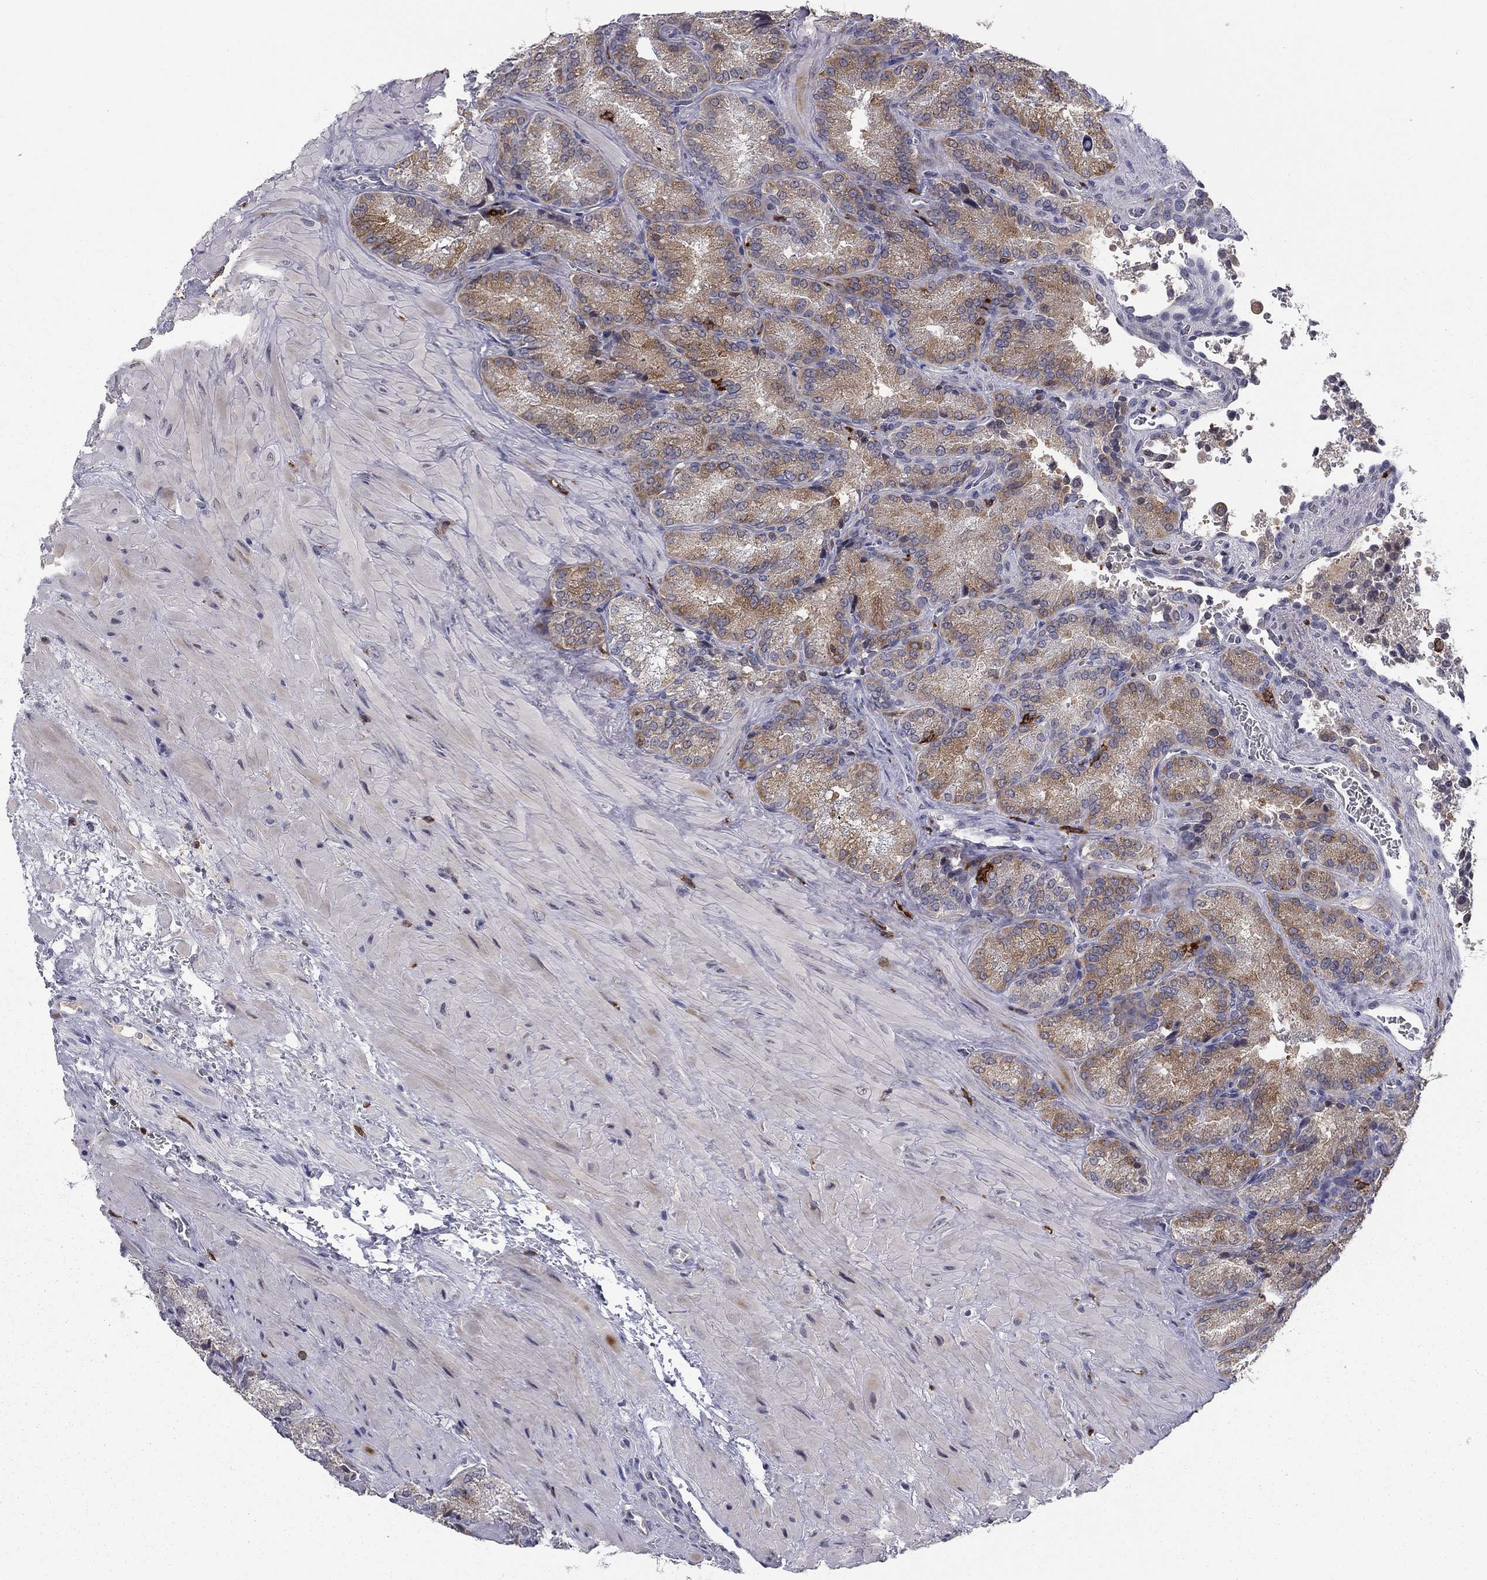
{"staining": {"intensity": "weak", "quantity": "25%-75%", "location": "cytoplasmic/membranous"}, "tissue": "seminal vesicle", "cell_type": "Glandular cells", "image_type": "normal", "snomed": [{"axis": "morphology", "description": "Normal tissue, NOS"}, {"axis": "topography", "description": "Seminal veicle"}], "caption": "An image of human seminal vesicle stained for a protein exhibits weak cytoplasmic/membranous brown staining in glandular cells.", "gene": "PLCB2", "patient": {"sex": "male", "age": 37}}